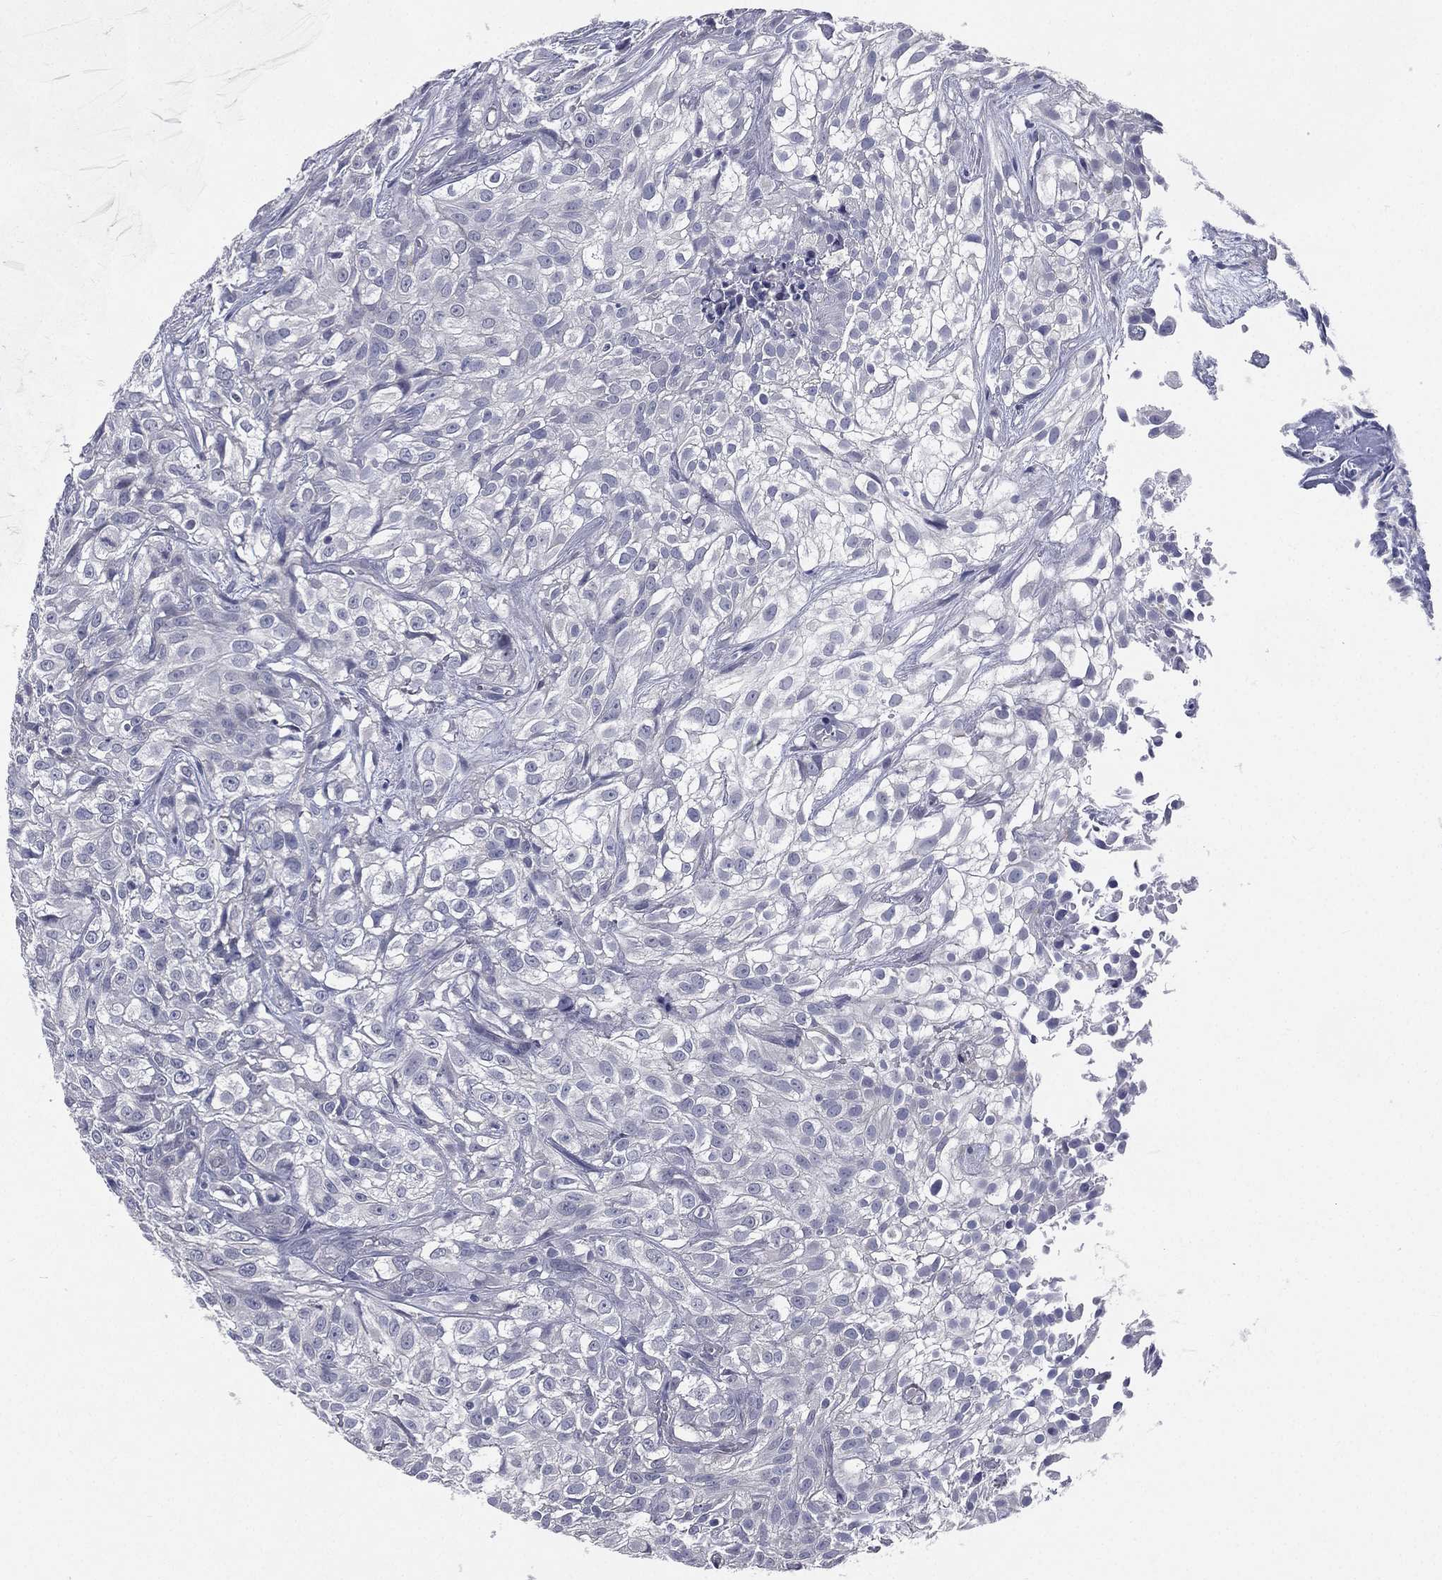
{"staining": {"intensity": "negative", "quantity": "none", "location": "none"}, "tissue": "urothelial cancer", "cell_type": "Tumor cells", "image_type": "cancer", "snomed": [{"axis": "morphology", "description": "Urothelial carcinoma, High grade"}, {"axis": "topography", "description": "Urinary bladder"}], "caption": "The micrograph shows no staining of tumor cells in urothelial carcinoma (high-grade). (DAB IHC with hematoxylin counter stain).", "gene": "IFT27", "patient": {"sex": "male", "age": 56}}